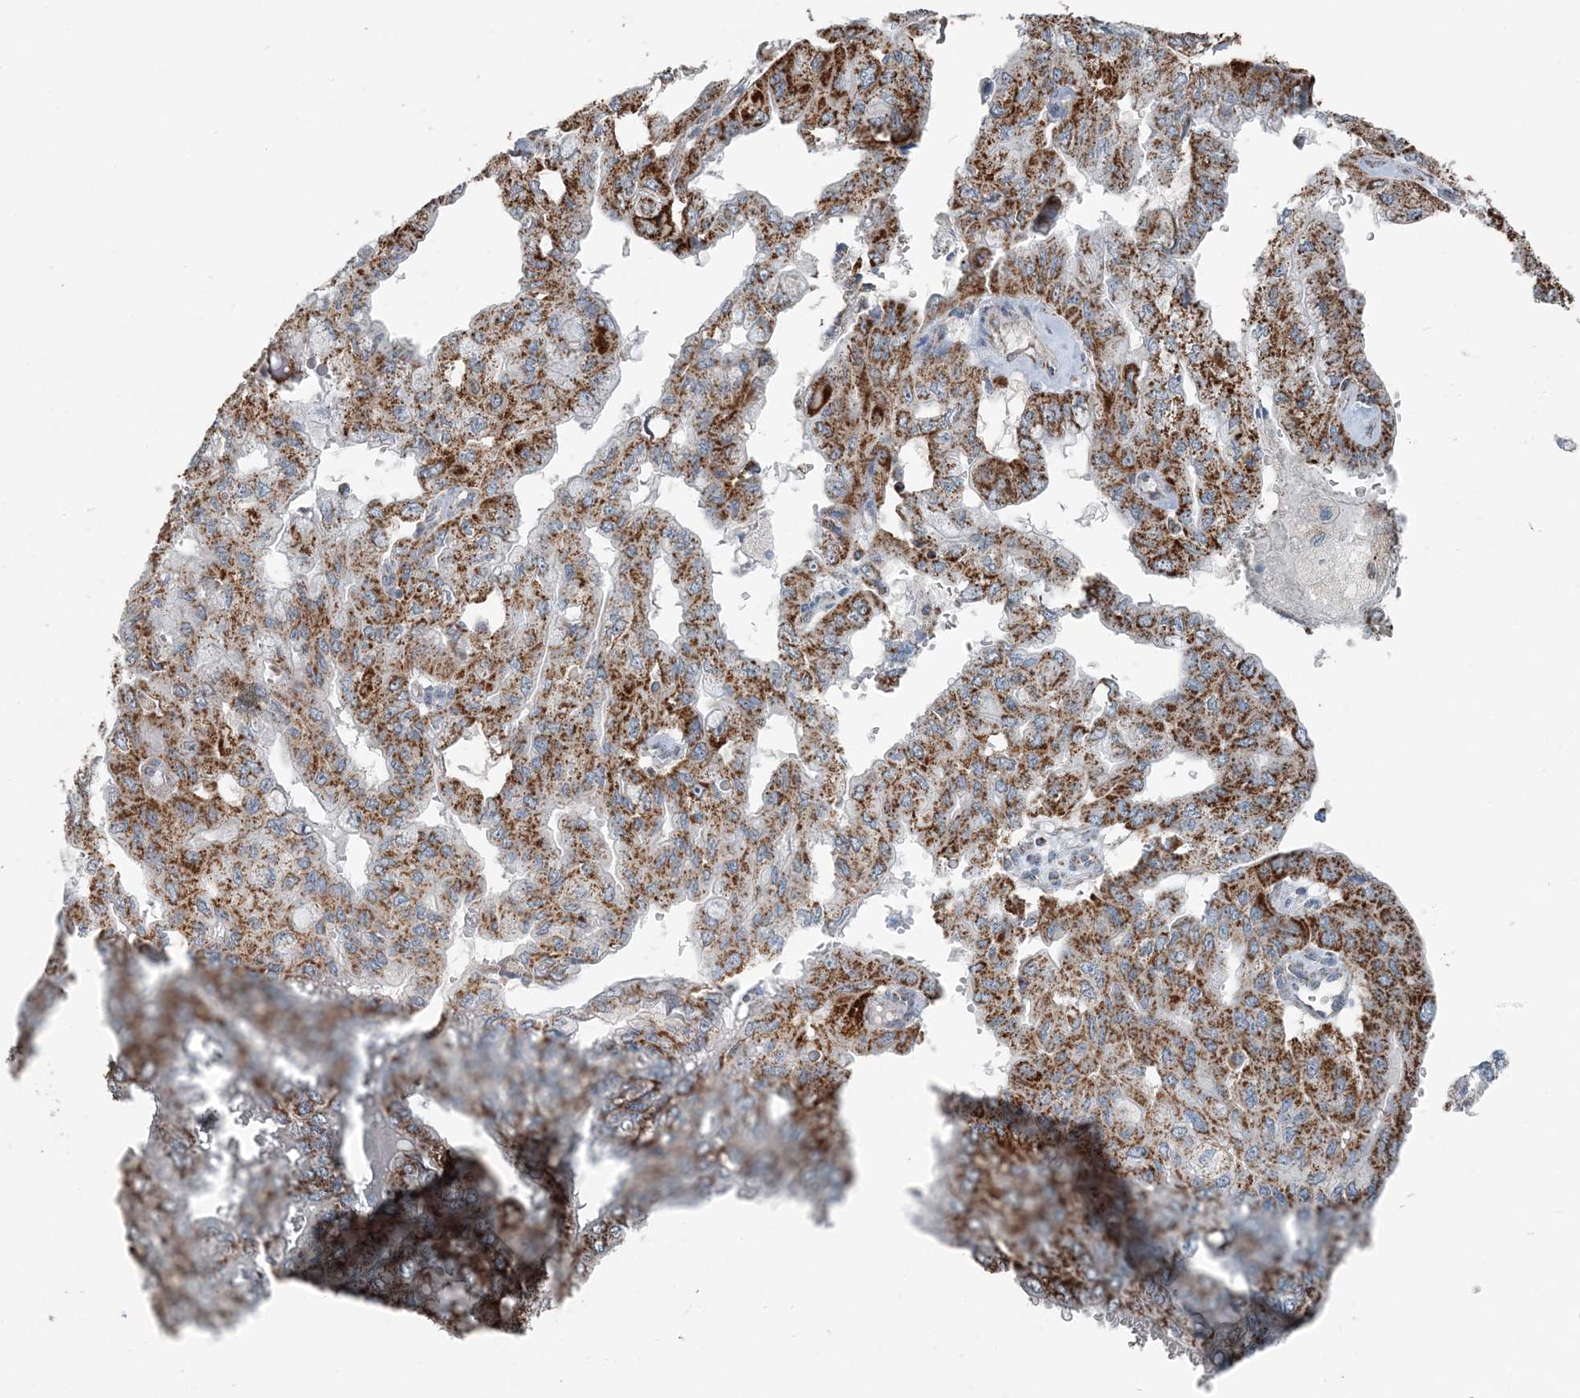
{"staining": {"intensity": "moderate", "quantity": ">75%", "location": "cytoplasmic/membranous"}, "tissue": "pancreatic cancer", "cell_type": "Tumor cells", "image_type": "cancer", "snomed": [{"axis": "morphology", "description": "Adenocarcinoma, NOS"}, {"axis": "topography", "description": "Pancreas"}], "caption": "Pancreatic cancer tissue exhibits moderate cytoplasmic/membranous positivity in about >75% of tumor cells (brown staining indicates protein expression, while blue staining denotes nuclei).", "gene": "SUCLG1", "patient": {"sex": "male", "age": 51}}